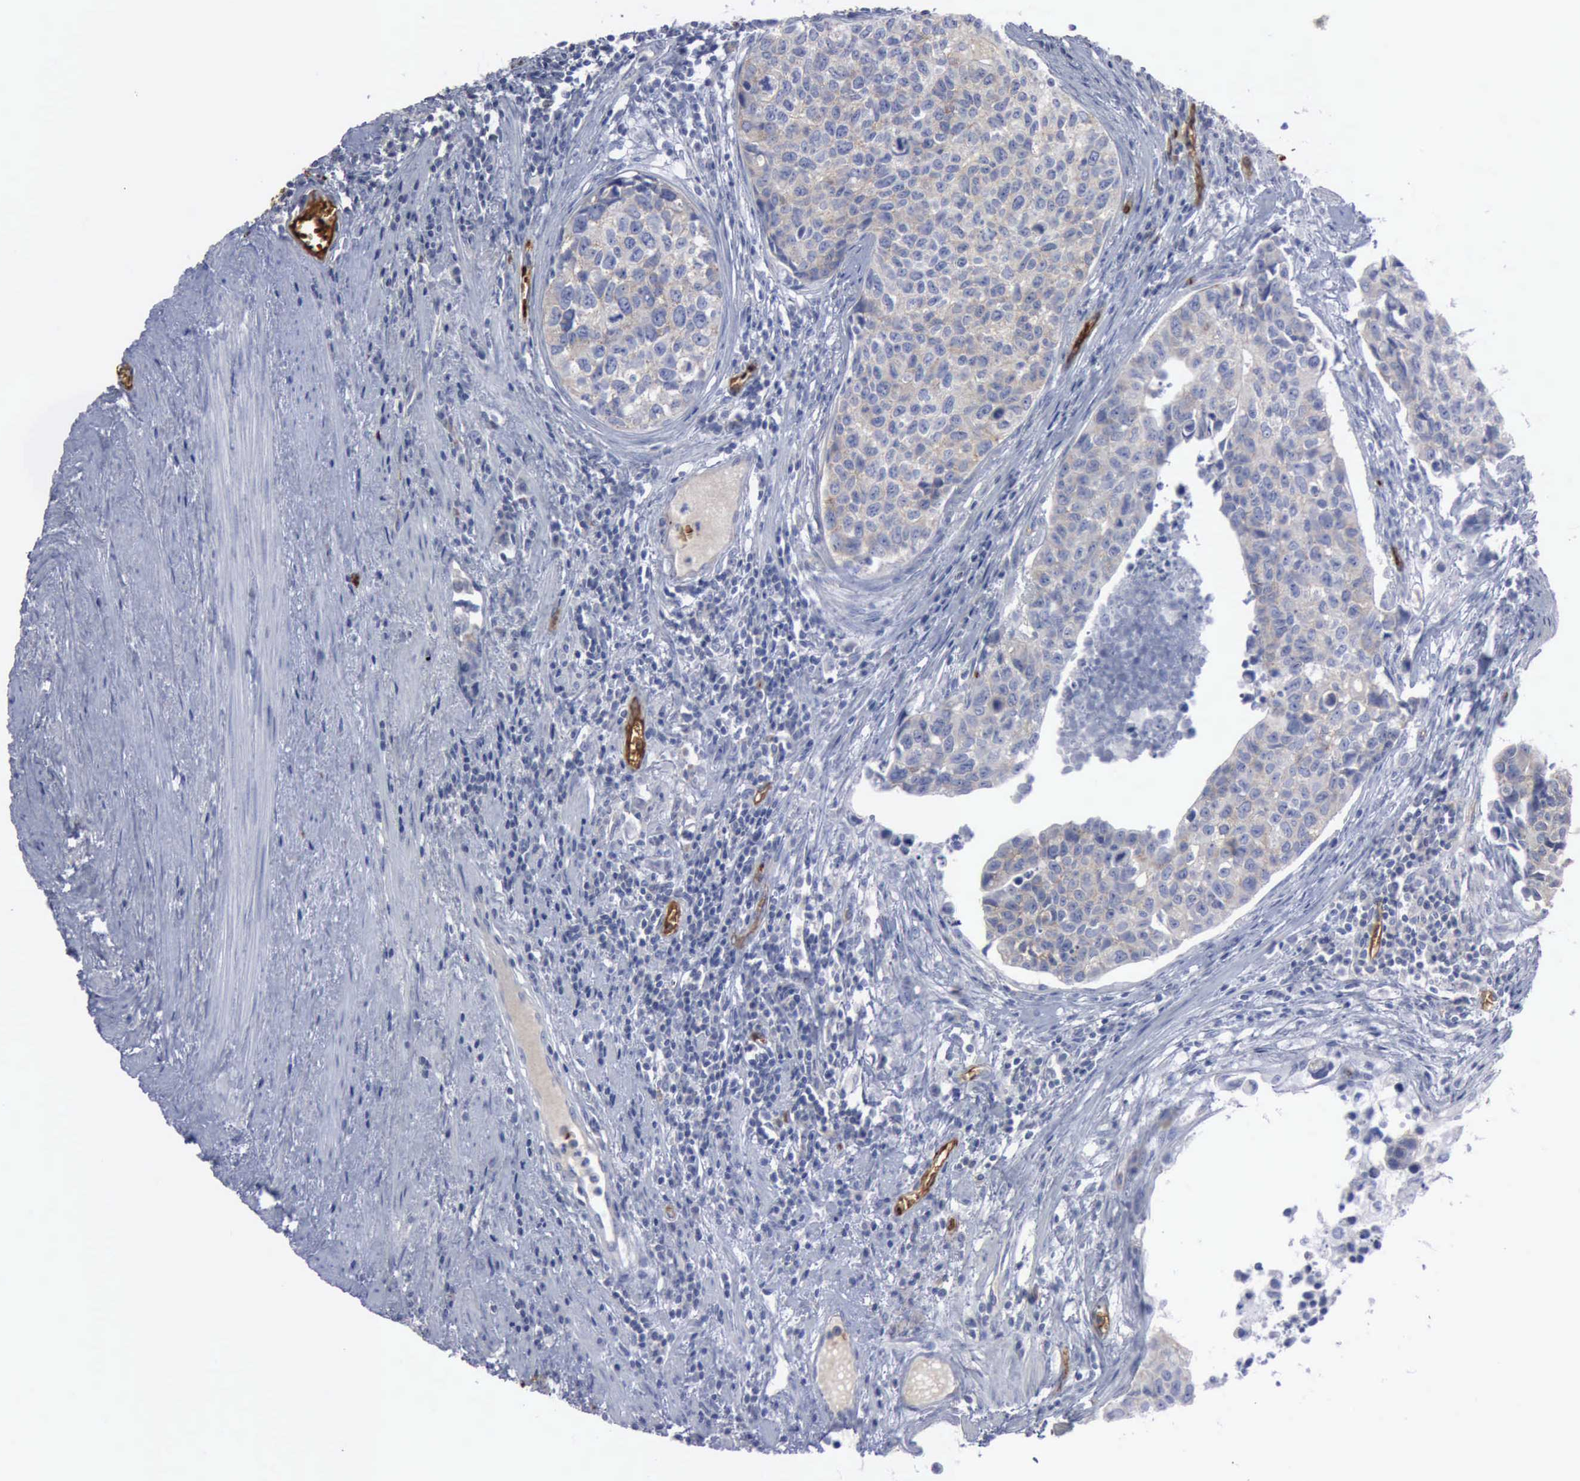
{"staining": {"intensity": "weak", "quantity": "25%-75%", "location": "cytoplasmic/membranous"}, "tissue": "urothelial cancer", "cell_type": "Tumor cells", "image_type": "cancer", "snomed": [{"axis": "morphology", "description": "Urothelial carcinoma, High grade"}, {"axis": "topography", "description": "Urinary bladder"}], "caption": "There is low levels of weak cytoplasmic/membranous staining in tumor cells of urothelial cancer, as demonstrated by immunohistochemical staining (brown color).", "gene": "TGFB1", "patient": {"sex": "male", "age": 81}}